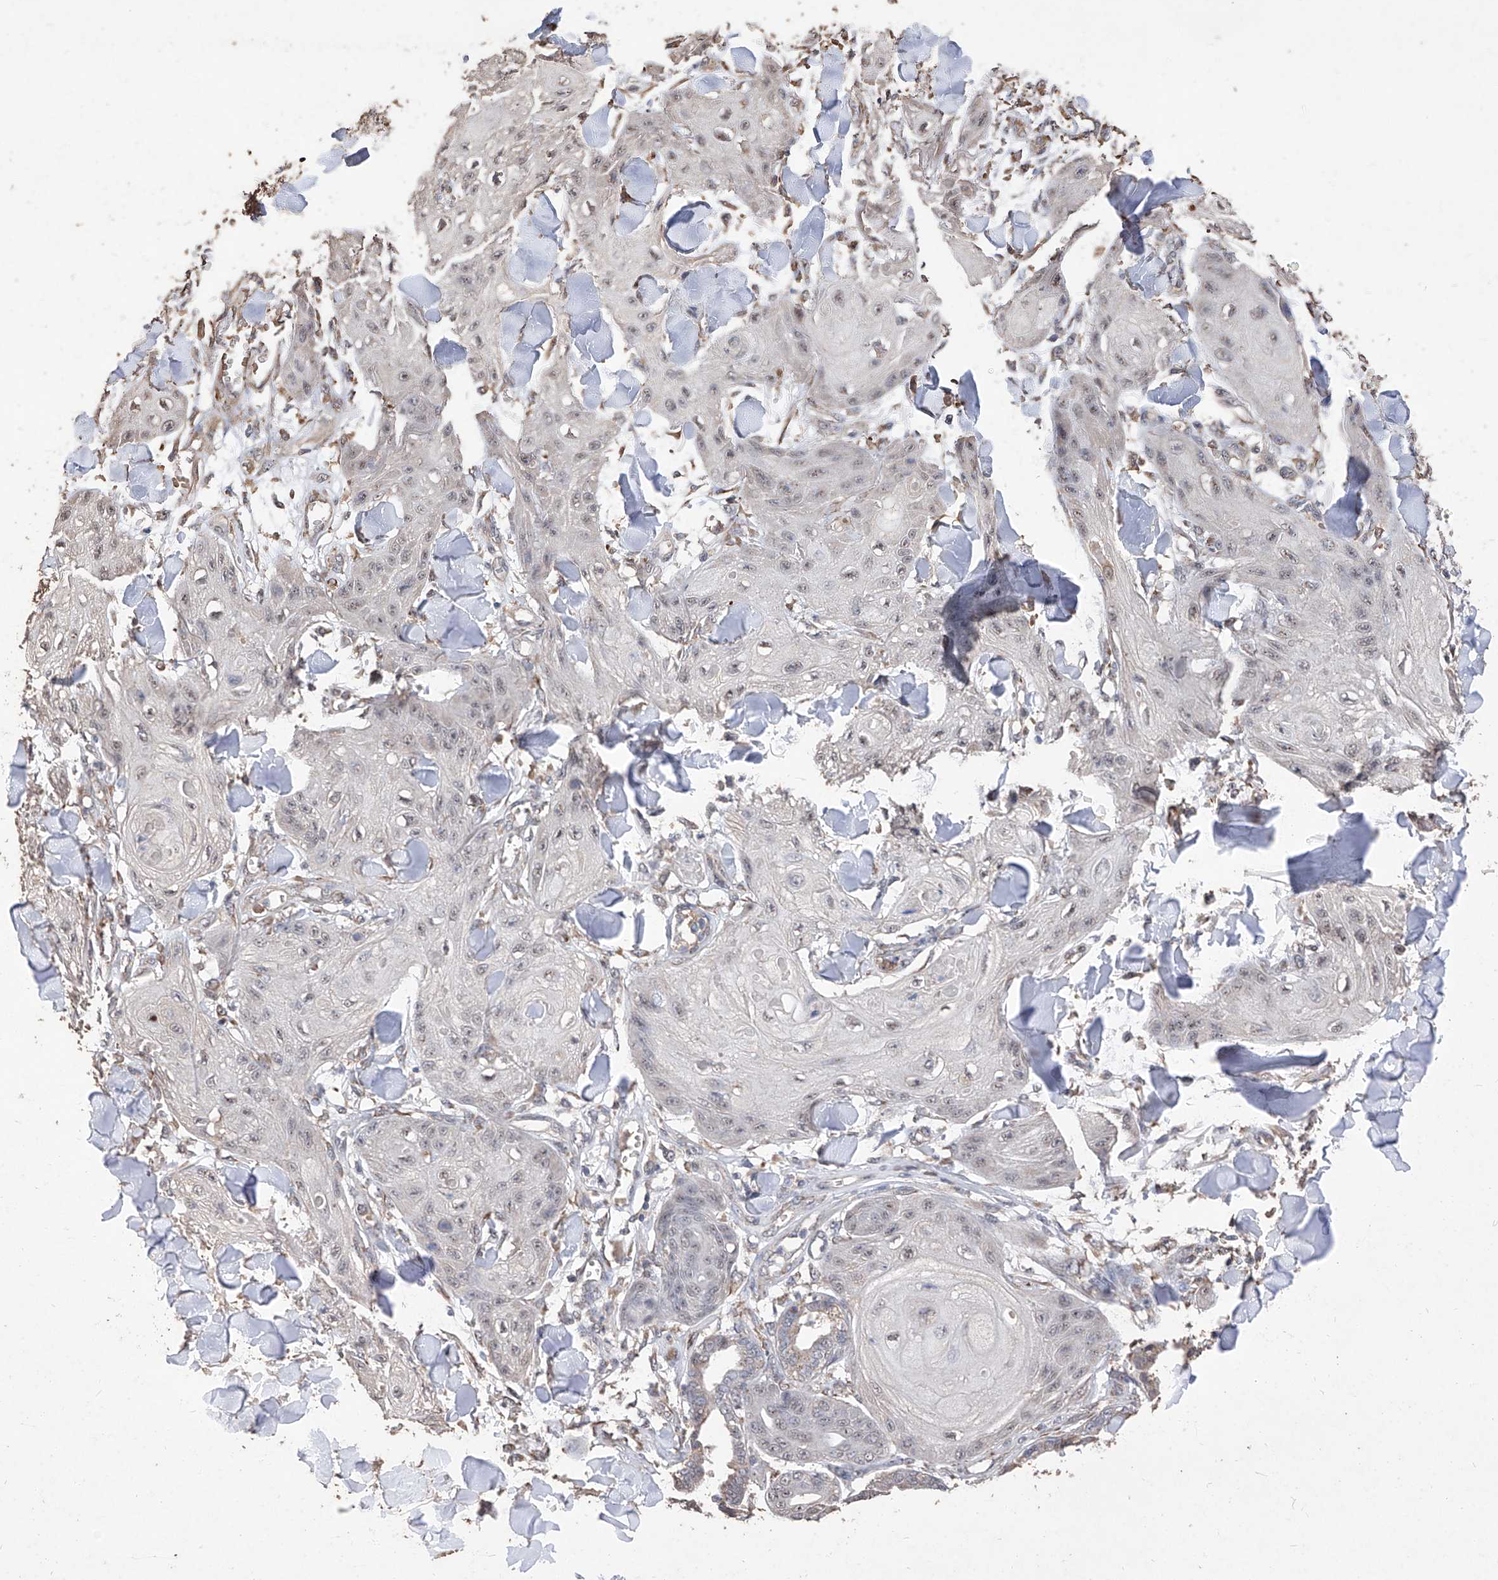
{"staining": {"intensity": "negative", "quantity": "none", "location": "none"}, "tissue": "skin cancer", "cell_type": "Tumor cells", "image_type": "cancer", "snomed": [{"axis": "morphology", "description": "Squamous cell carcinoma, NOS"}, {"axis": "topography", "description": "Skin"}], "caption": "Skin cancer was stained to show a protein in brown. There is no significant positivity in tumor cells.", "gene": "EML1", "patient": {"sex": "male", "age": 74}}